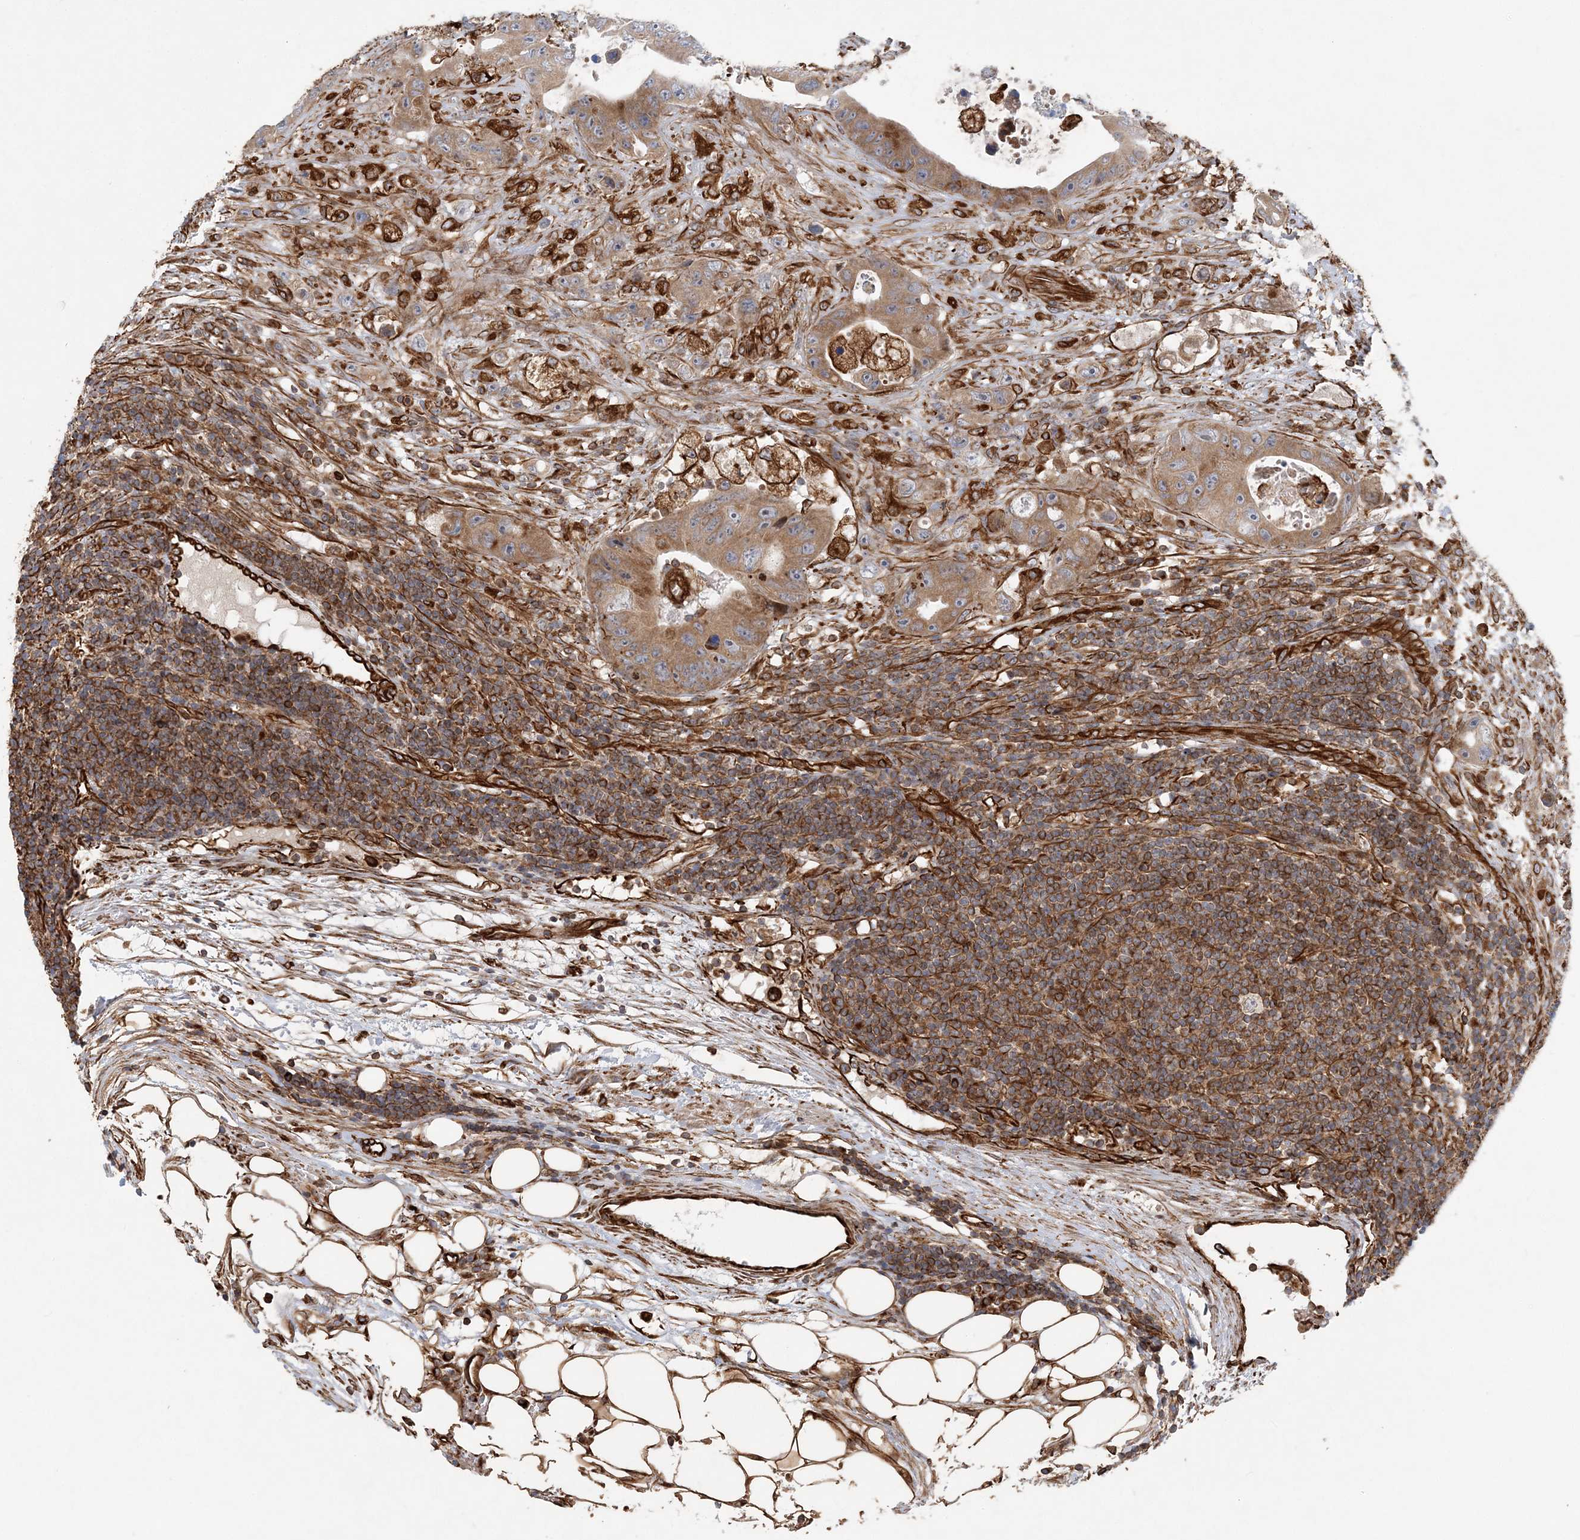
{"staining": {"intensity": "moderate", "quantity": ">75%", "location": "cytoplasmic/membranous"}, "tissue": "colorectal cancer", "cell_type": "Tumor cells", "image_type": "cancer", "snomed": [{"axis": "morphology", "description": "Adenocarcinoma, NOS"}, {"axis": "topography", "description": "Colon"}], "caption": "This is a micrograph of IHC staining of adenocarcinoma (colorectal), which shows moderate staining in the cytoplasmic/membranous of tumor cells.", "gene": "FAM114A2", "patient": {"sex": "female", "age": 46}}